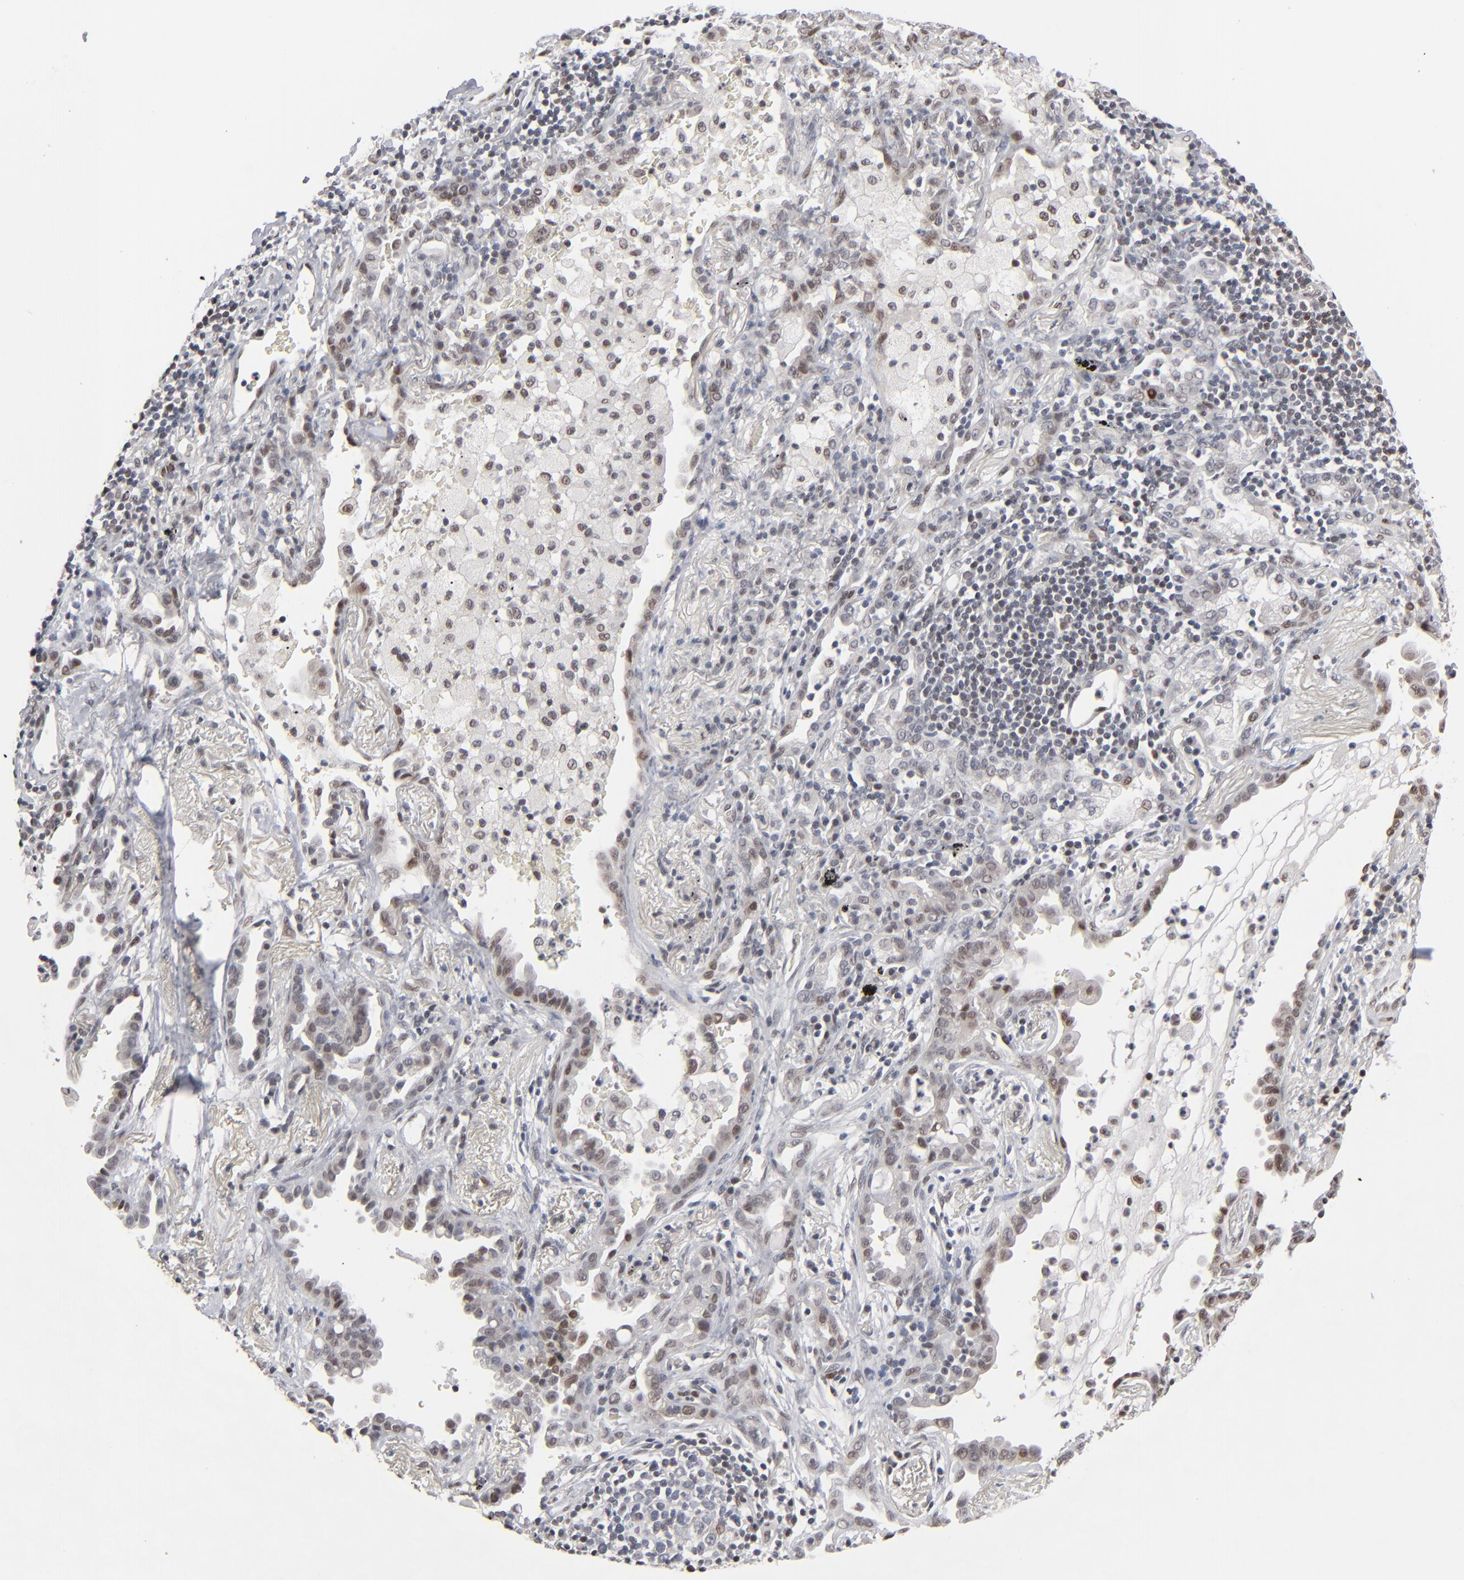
{"staining": {"intensity": "moderate", "quantity": "<25%", "location": "cytoplasmic/membranous,nuclear"}, "tissue": "lung cancer", "cell_type": "Tumor cells", "image_type": "cancer", "snomed": [{"axis": "morphology", "description": "Adenocarcinoma, NOS"}, {"axis": "topography", "description": "Lung"}], "caption": "This micrograph reveals immunohistochemistry (IHC) staining of human lung adenocarcinoma, with low moderate cytoplasmic/membranous and nuclear positivity in approximately <25% of tumor cells.", "gene": "IRF9", "patient": {"sex": "female", "age": 50}}